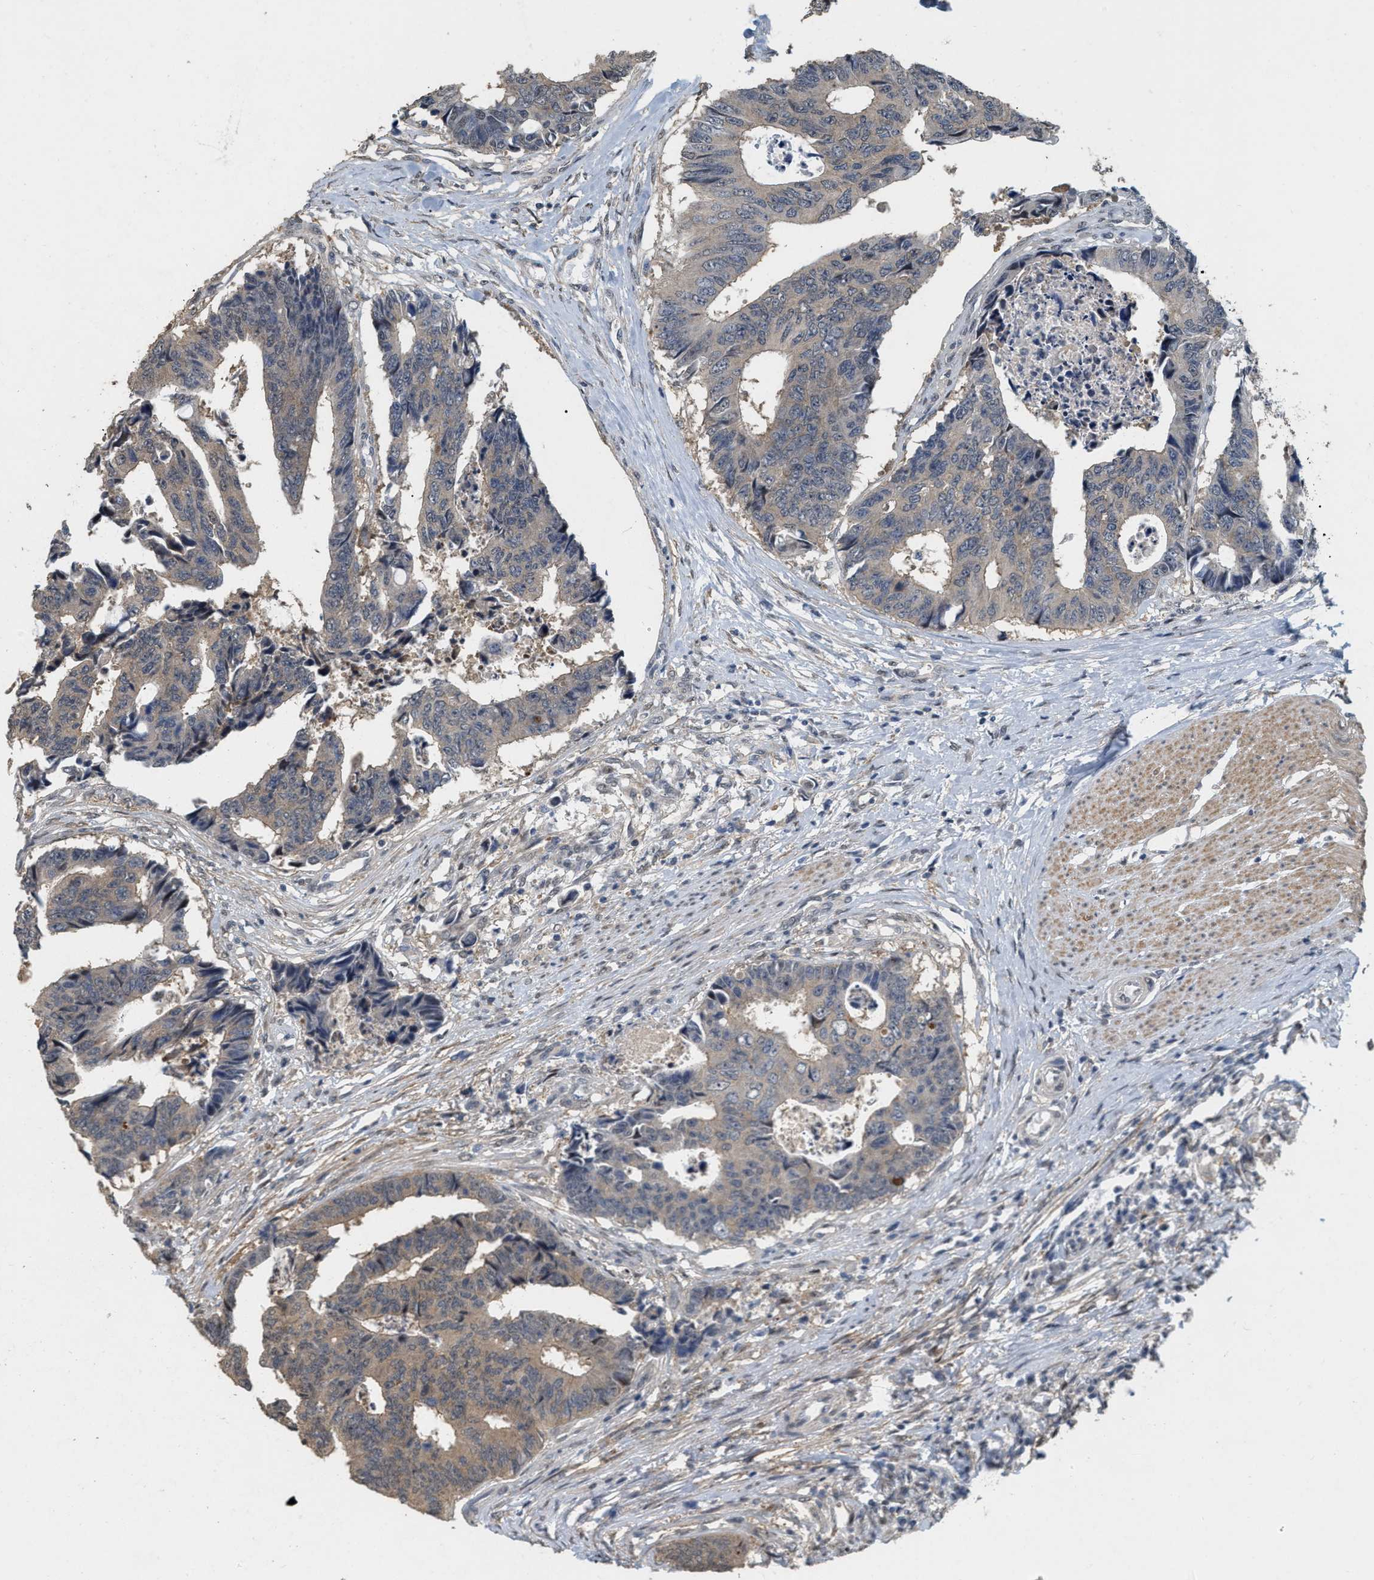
{"staining": {"intensity": "weak", "quantity": "25%-75%", "location": "cytoplasmic/membranous"}, "tissue": "colorectal cancer", "cell_type": "Tumor cells", "image_type": "cancer", "snomed": [{"axis": "morphology", "description": "Adenocarcinoma, NOS"}, {"axis": "topography", "description": "Rectum"}], "caption": "A low amount of weak cytoplasmic/membranous staining is identified in about 25%-75% of tumor cells in colorectal adenocarcinoma tissue. (Stains: DAB (3,3'-diaminobenzidine) in brown, nuclei in blue, Microscopy: brightfield microscopy at high magnification).", "gene": "RUVBL1", "patient": {"sex": "male", "age": 84}}